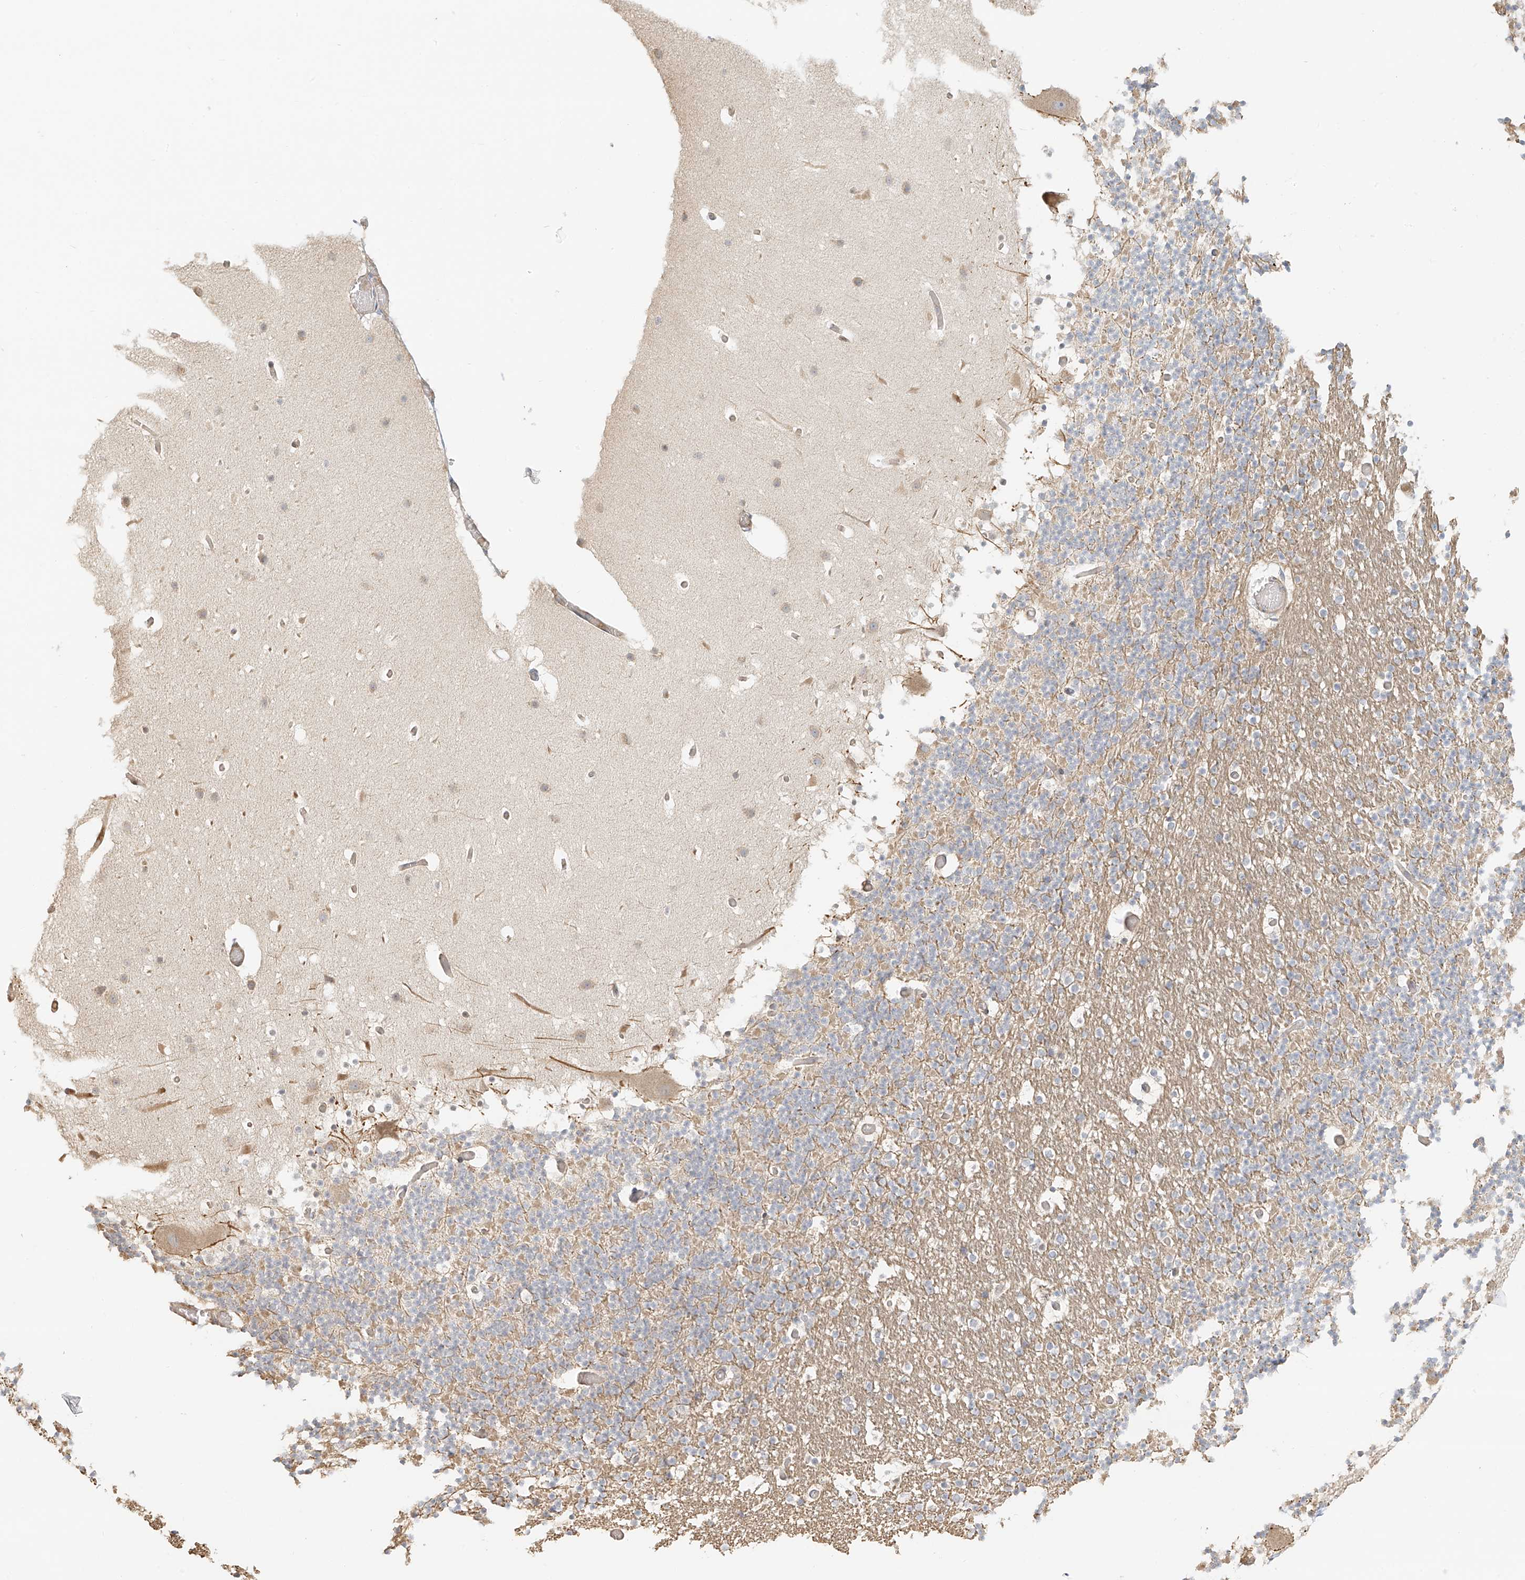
{"staining": {"intensity": "weak", "quantity": "25%-75%", "location": "cytoplasmic/membranous"}, "tissue": "cerebellum", "cell_type": "Cells in granular layer", "image_type": "normal", "snomed": [{"axis": "morphology", "description": "Normal tissue, NOS"}, {"axis": "topography", "description": "Cerebellum"}], "caption": "DAB immunohistochemical staining of unremarkable human cerebellum exhibits weak cytoplasmic/membranous protein positivity in approximately 25%-75% of cells in granular layer.", "gene": "UPK1B", "patient": {"sex": "male", "age": 57}}